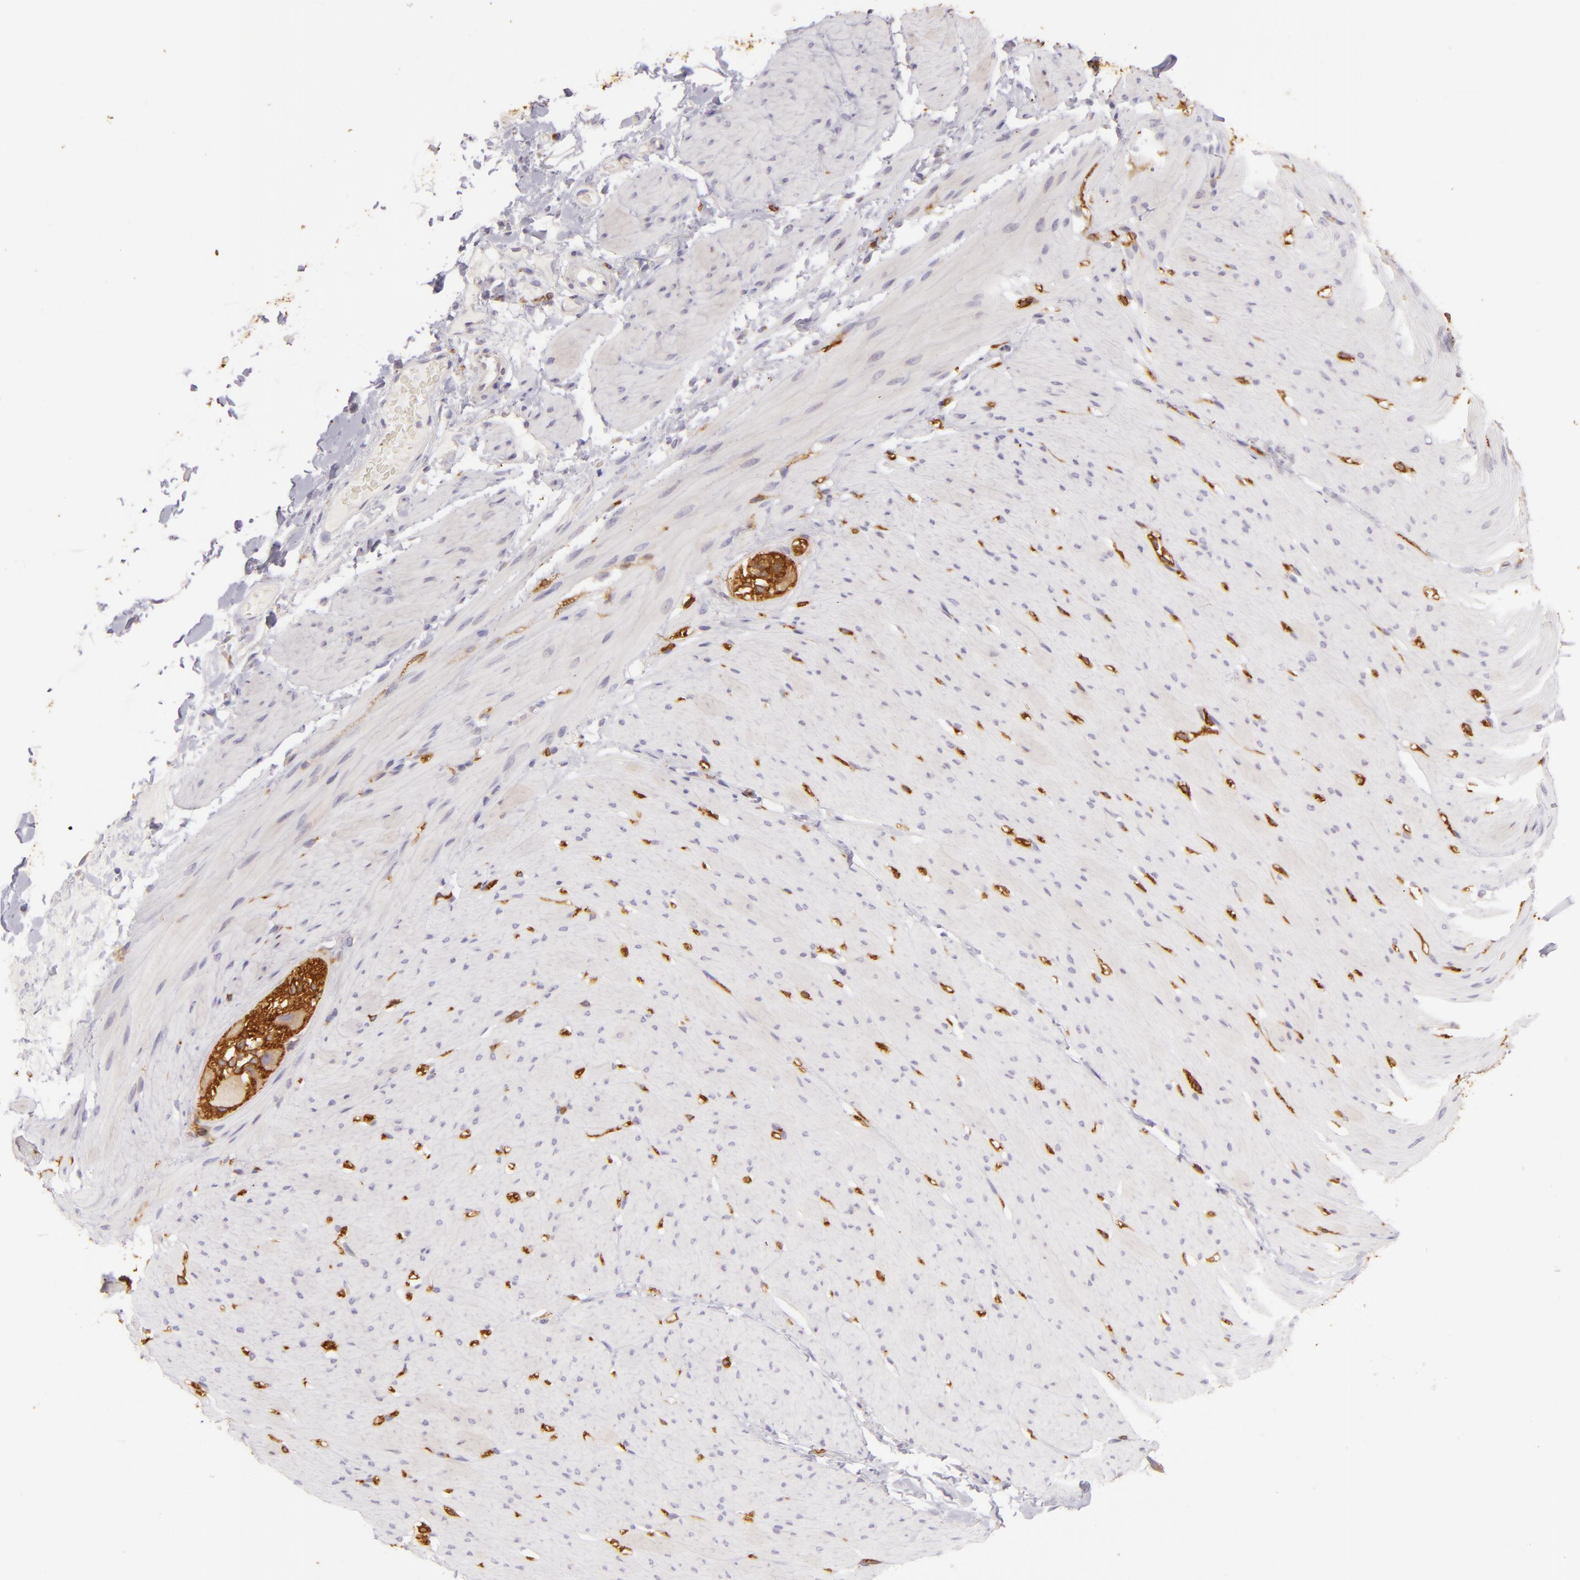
{"staining": {"intensity": "negative", "quantity": "none", "location": "none"}, "tissue": "smooth muscle", "cell_type": "Smooth muscle cells", "image_type": "normal", "snomed": [{"axis": "morphology", "description": "Normal tissue, NOS"}, {"axis": "topography", "description": "Smooth muscle"}, {"axis": "topography", "description": "Colon"}], "caption": "Immunohistochemistry photomicrograph of normal smooth muscle: human smooth muscle stained with DAB (3,3'-diaminobenzidine) reveals no significant protein positivity in smooth muscle cells.", "gene": "ZC3H7B", "patient": {"sex": "male", "age": 67}}